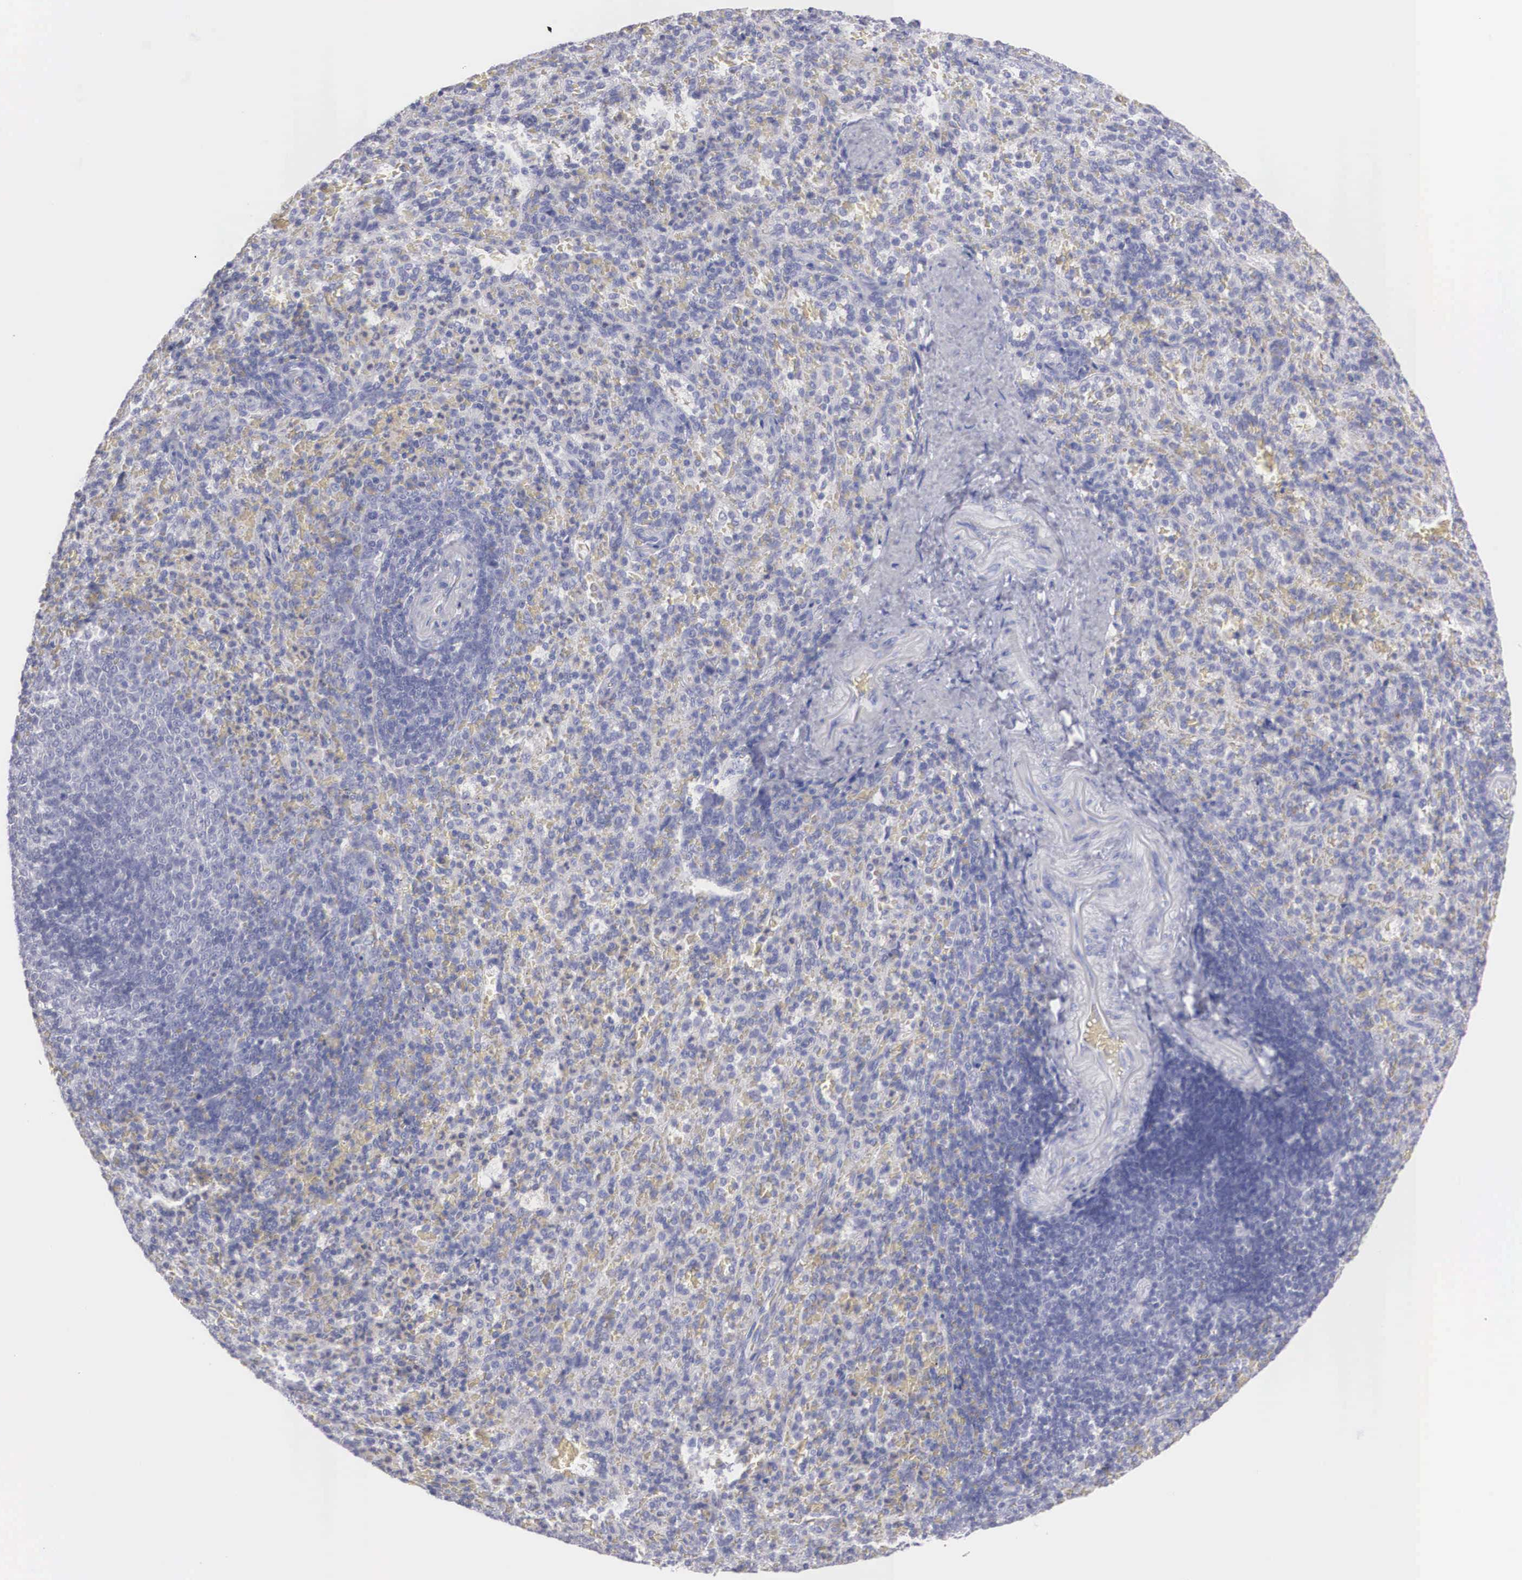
{"staining": {"intensity": "negative", "quantity": "none", "location": "none"}, "tissue": "spleen", "cell_type": "Cells in red pulp", "image_type": "normal", "snomed": [{"axis": "morphology", "description": "Normal tissue, NOS"}, {"axis": "topography", "description": "Spleen"}], "caption": "High power microscopy photomicrograph of an IHC micrograph of benign spleen, revealing no significant positivity in cells in red pulp.", "gene": "REPS2", "patient": {"sex": "female", "age": 21}}